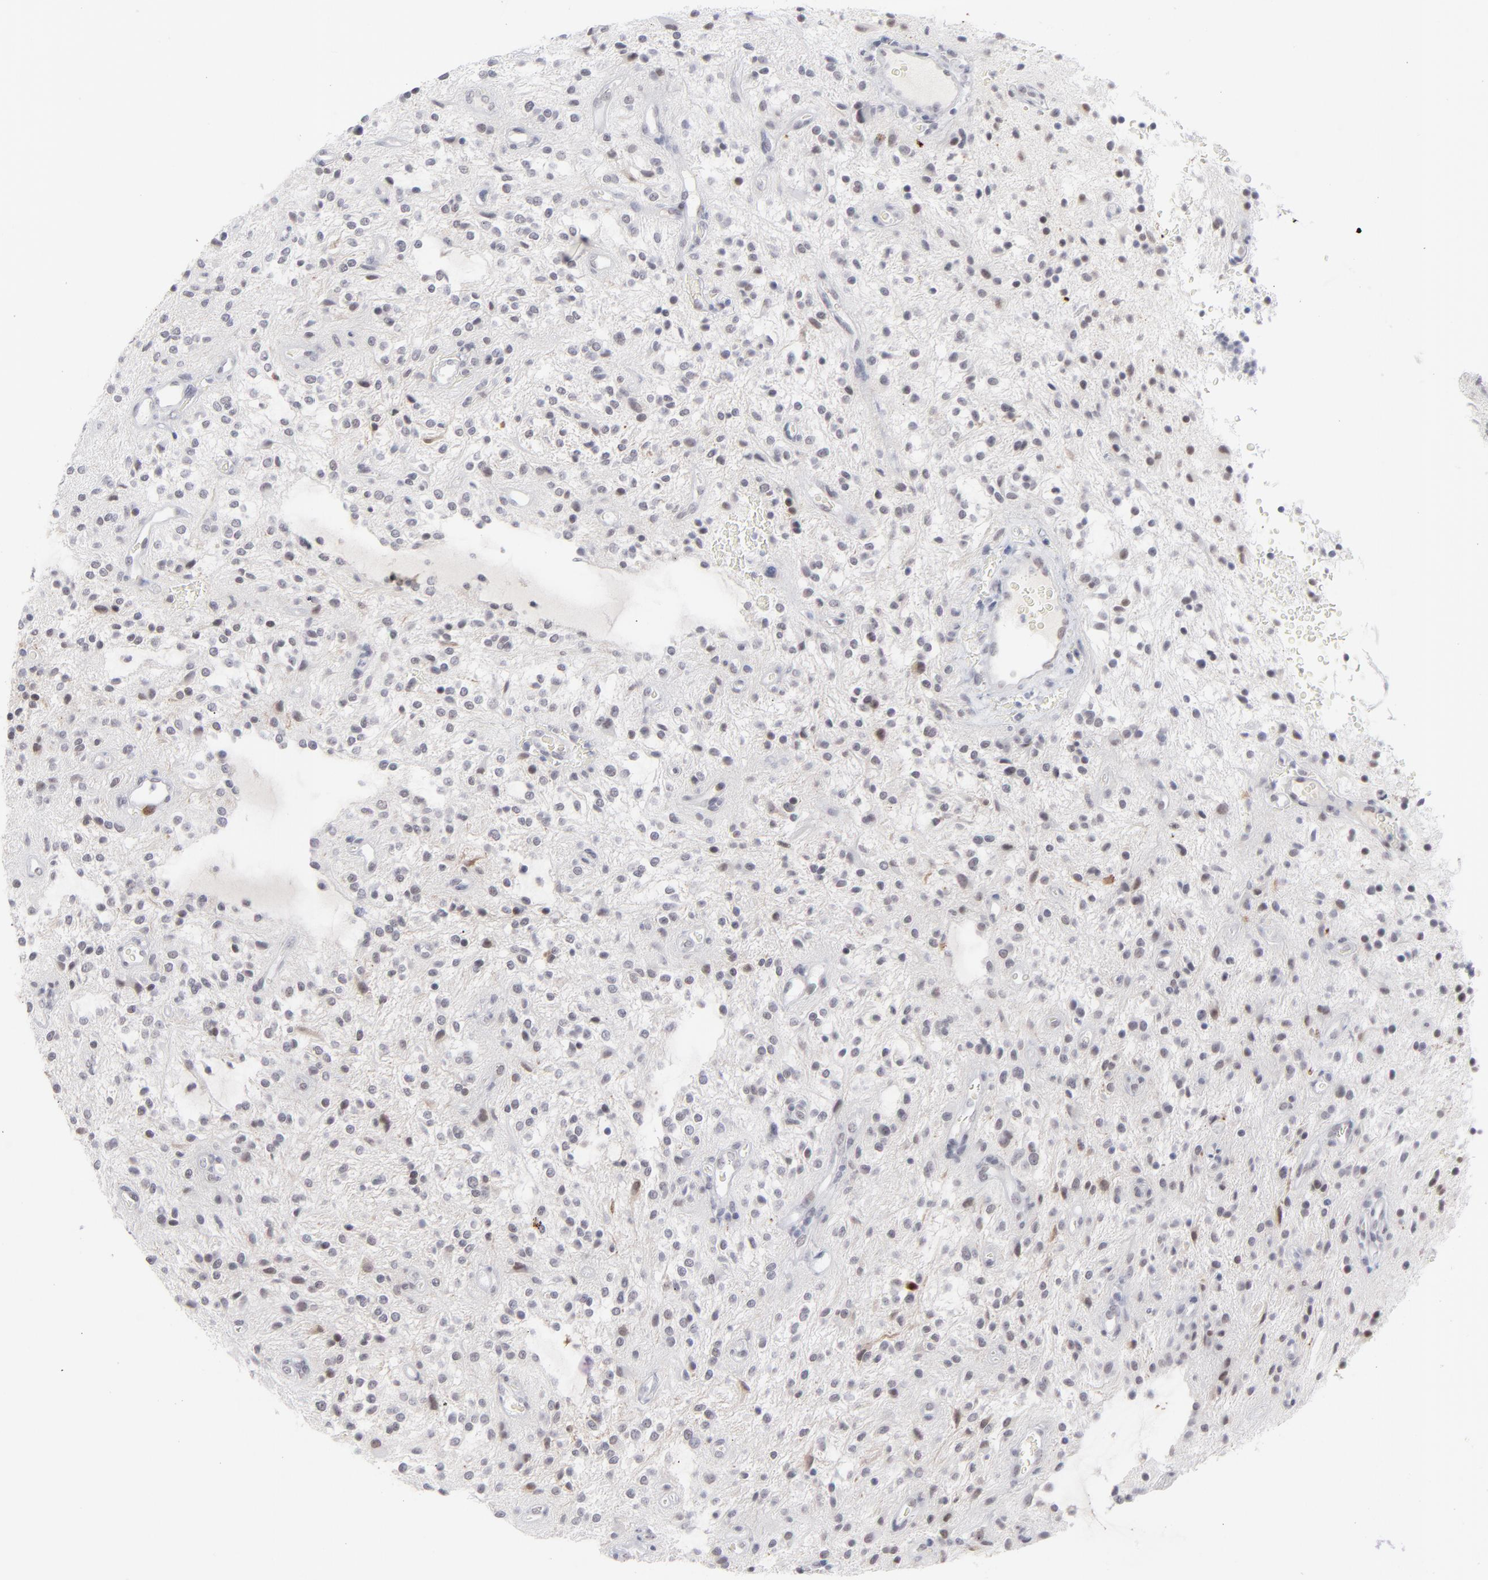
{"staining": {"intensity": "negative", "quantity": "none", "location": "none"}, "tissue": "glioma", "cell_type": "Tumor cells", "image_type": "cancer", "snomed": [{"axis": "morphology", "description": "Glioma, malignant, NOS"}, {"axis": "topography", "description": "Cerebellum"}], "caption": "This micrograph is of glioma stained with immunohistochemistry to label a protein in brown with the nuclei are counter-stained blue. There is no staining in tumor cells.", "gene": "CCR2", "patient": {"sex": "female", "age": 10}}